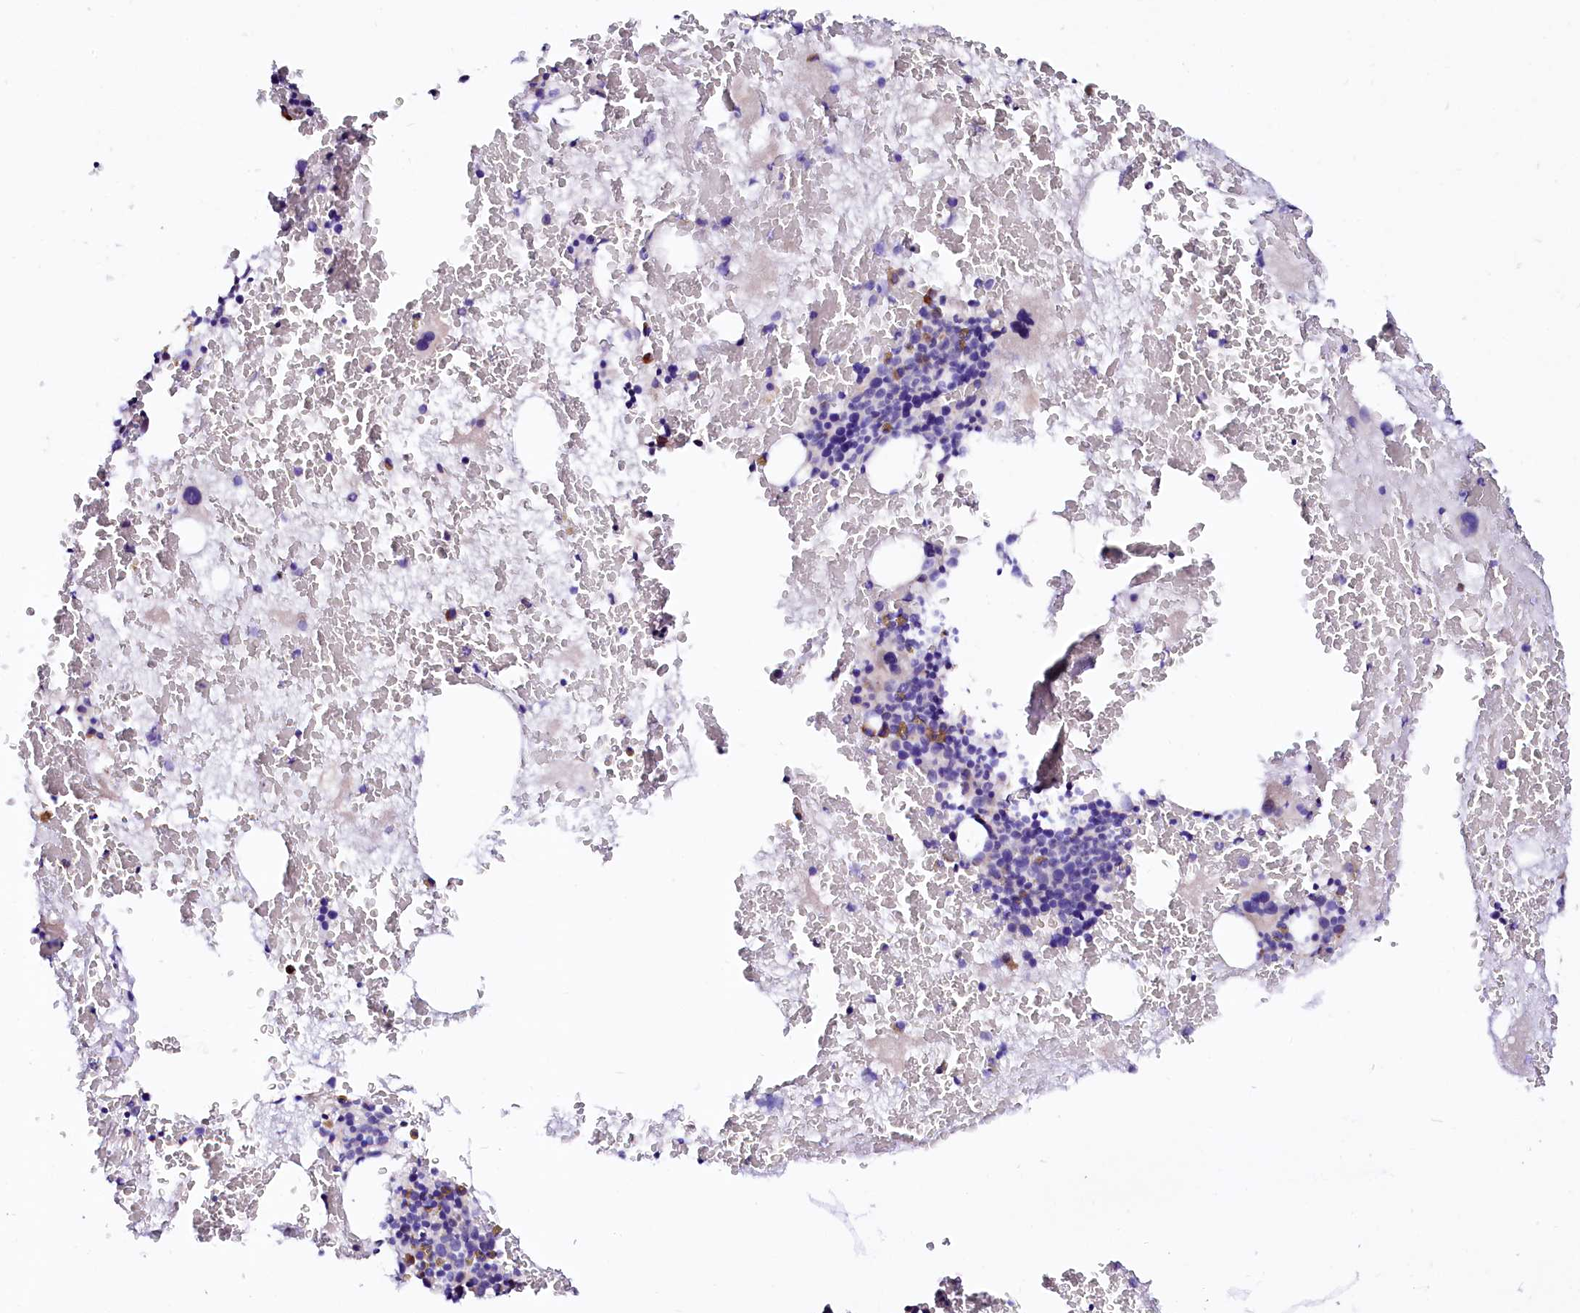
{"staining": {"intensity": "moderate", "quantity": "<25%", "location": "cytoplasmic/membranous"}, "tissue": "bone marrow", "cell_type": "Hematopoietic cells", "image_type": "normal", "snomed": [{"axis": "morphology", "description": "Normal tissue, NOS"}, {"axis": "topography", "description": "Bone marrow"}], "caption": "Approximately <25% of hematopoietic cells in benign bone marrow demonstrate moderate cytoplasmic/membranous protein positivity as visualized by brown immunohistochemical staining.", "gene": "BTBD16", "patient": {"sex": "male", "age": 89}}